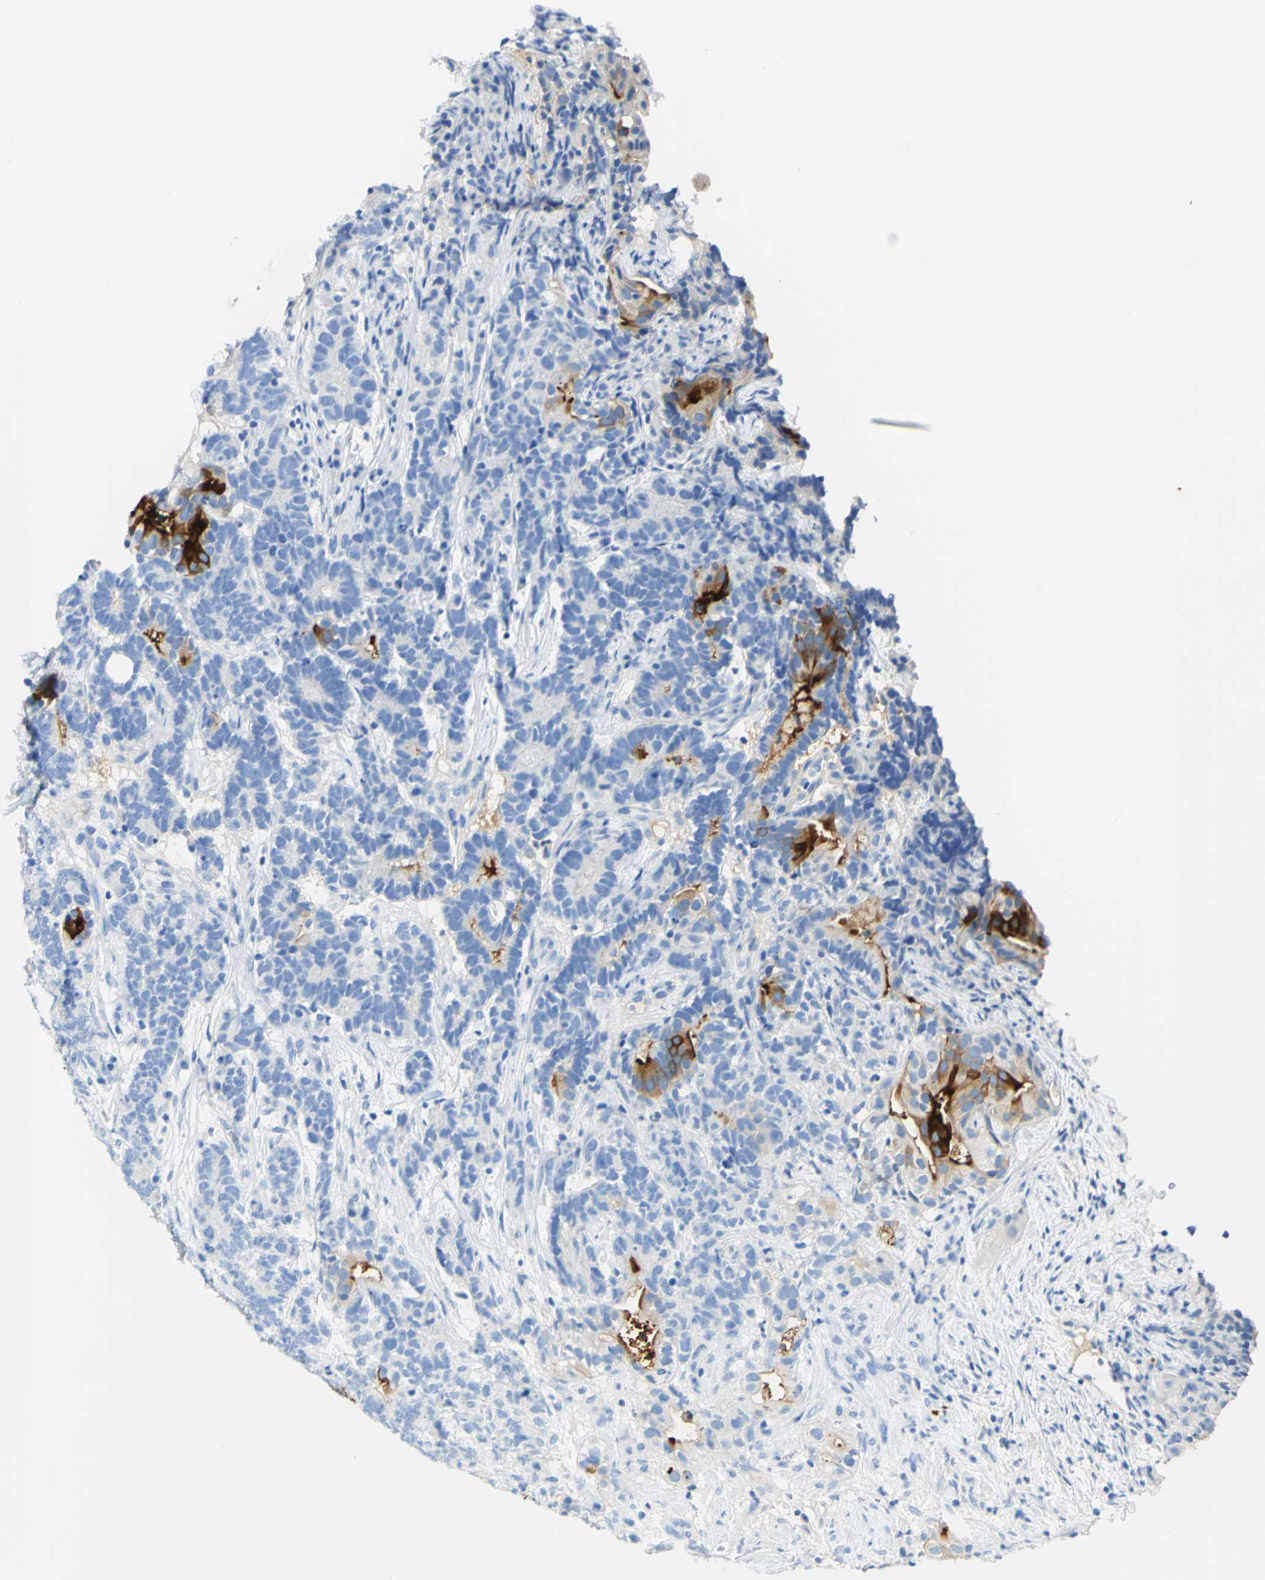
{"staining": {"intensity": "moderate", "quantity": "<25%", "location": "cytoplasmic/membranous"}, "tissue": "testis cancer", "cell_type": "Tumor cells", "image_type": "cancer", "snomed": [{"axis": "morphology", "description": "Carcinoma, Embryonal, NOS"}, {"axis": "topography", "description": "Testis"}], "caption": "This photomicrograph reveals immunohistochemistry (IHC) staining of human testis cancer, with low moderate cytoplasmic/membranous staining in approximately <25% of tumor cells.", "gene": "PIGR", "patient": {"sex": "male", "age": 26}}